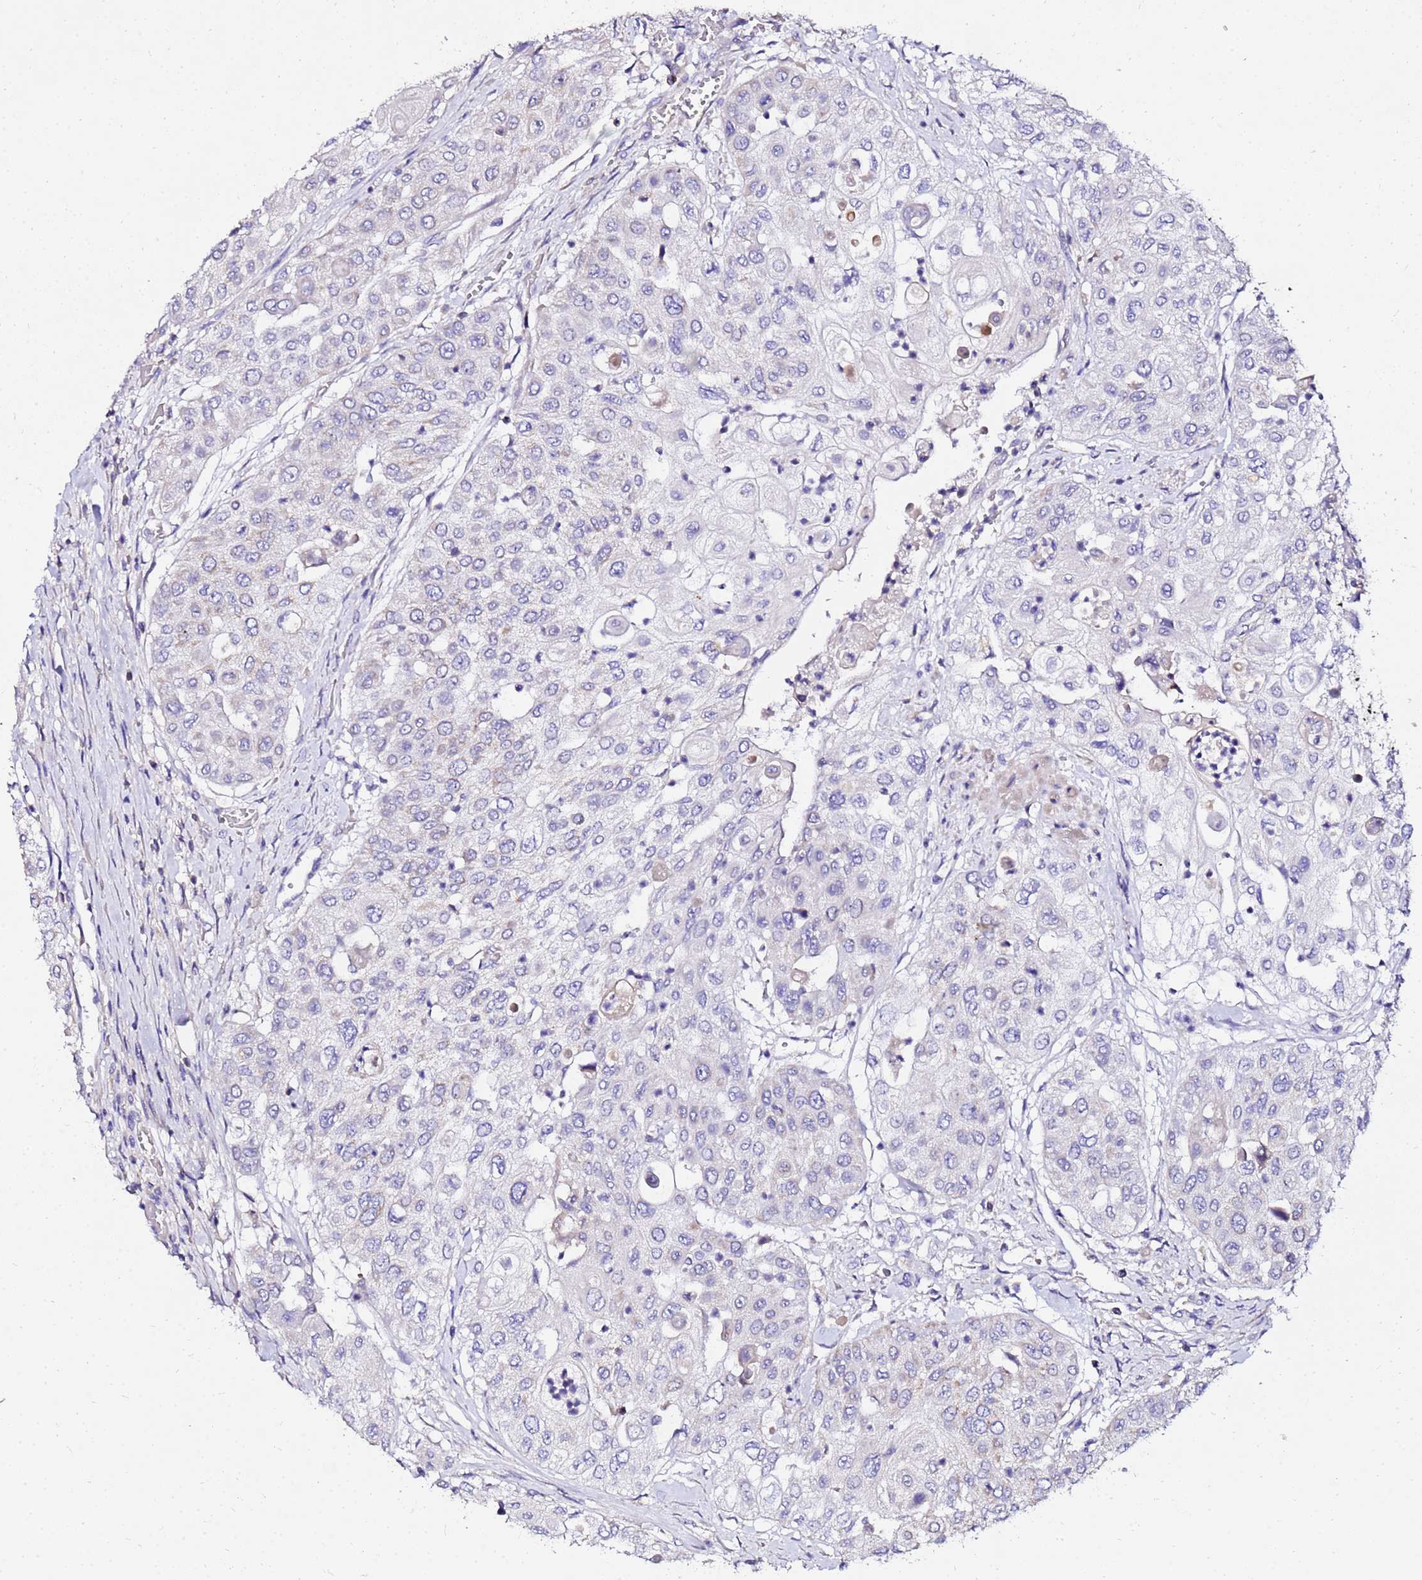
{"staining": {"intensity": "negative", "quantity": "none", "location": "none"}, "tissue": "urothelial cancer", "cell_type": "Tumor cells", "image_type": "cancer", "snomed": [{"axis": "morphology", "description": "Urothelial carcinoma, High grade"}, {"axis": "topography", "description": "Urinary bladder"}], "caption": "This is an immunohistochemistry photomicrograph of human urothelial cancer. There is no positivity in tumor cells.", "gene": "COX14", "patient": {"sex": "female", "age": 79}}